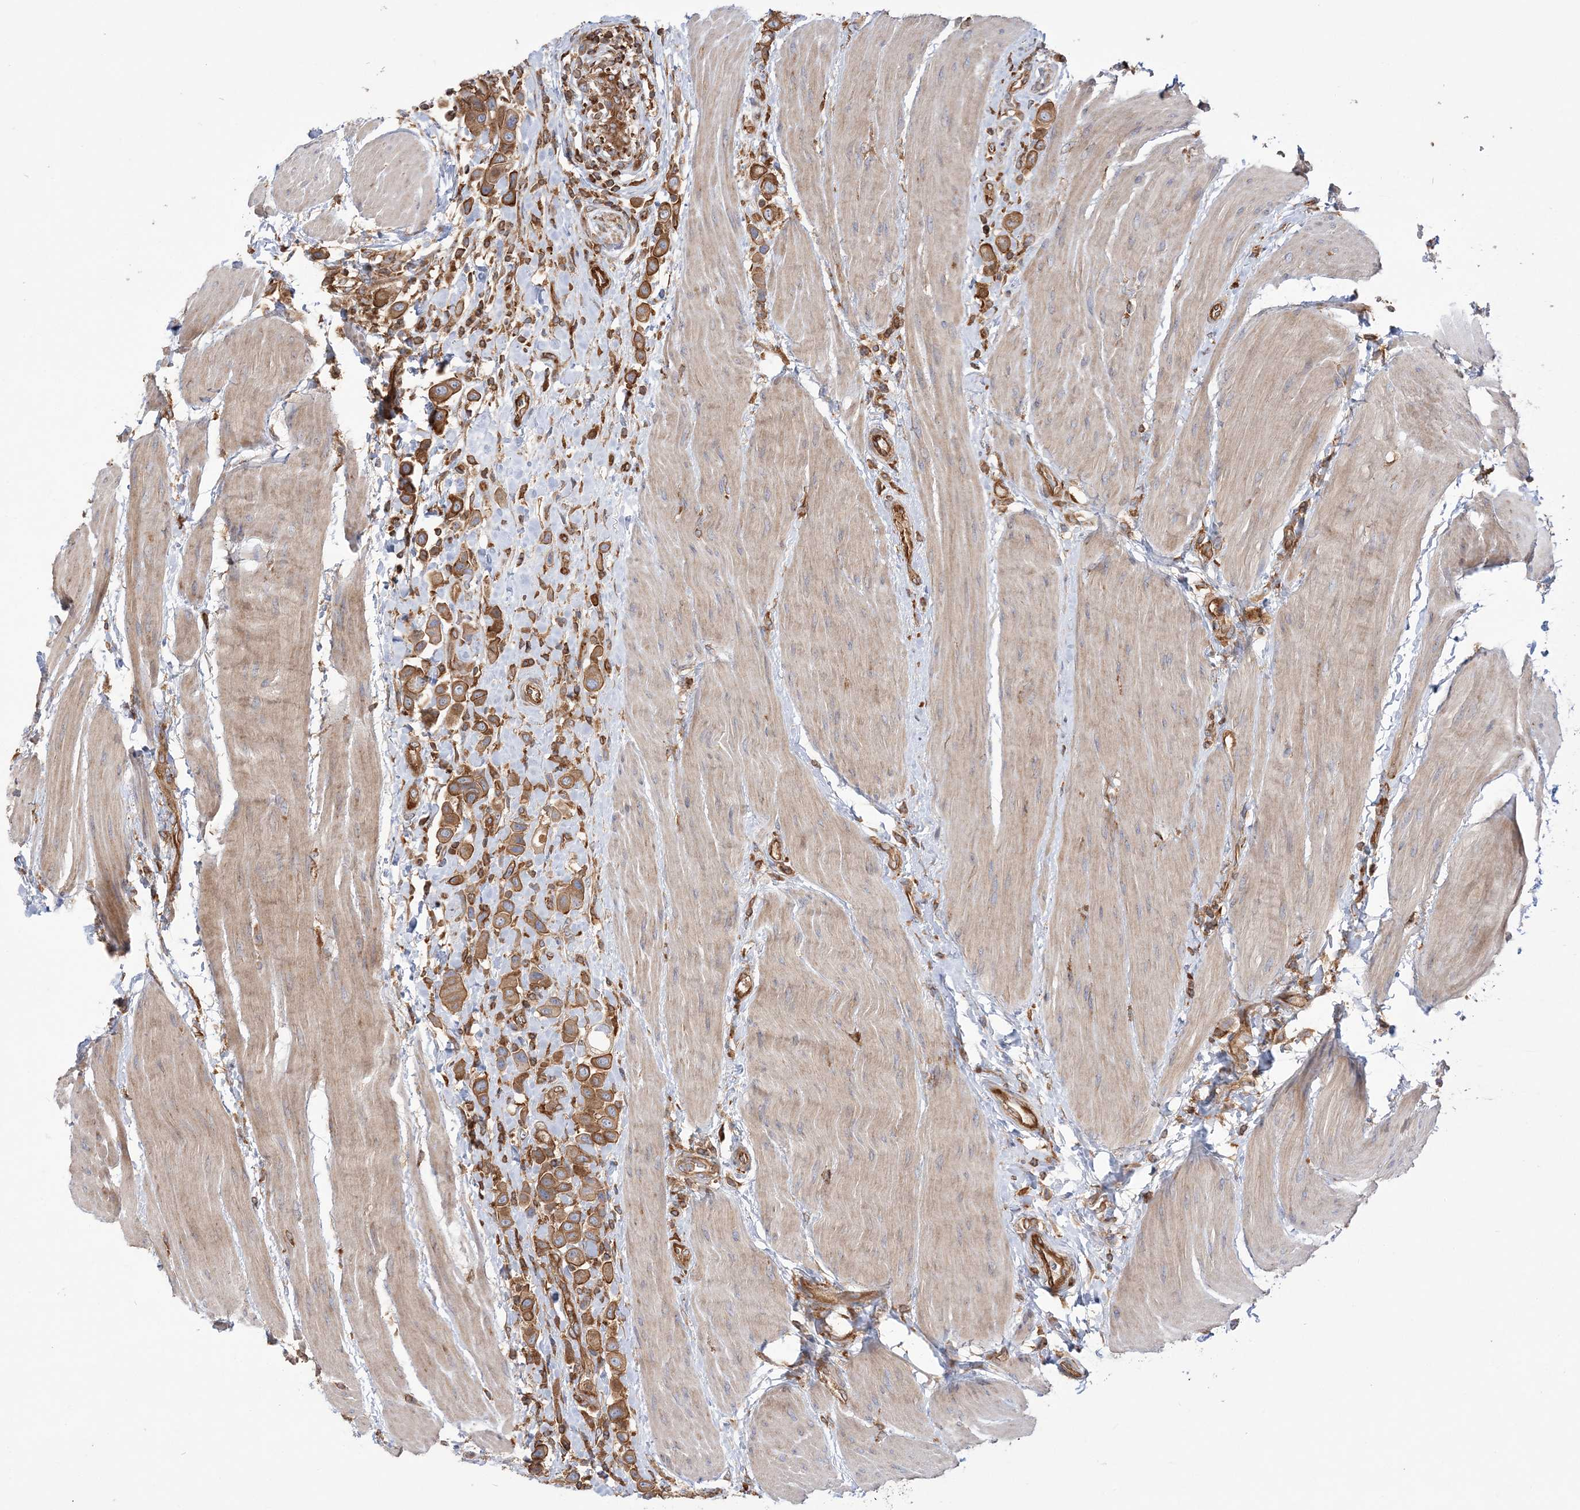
{"staining": {"intensity": "moderate", "quantity": ">75%", "location": "cytoplasmic/membranous"}, "tissue": "urothelial cancer", "cell_type": "Tumor cells", "image_type": "cancer", "snomed": [{"axis": "morphology", "description": "Urothelial carcinoma, High grade"}, {"axis": "topography", "description": "Urinary bladder"}], "caption": "High-power microscopy captured an immunohistochemistry (IHC) photomicrograph of urothelial carcinoma (high-grade), revealing moderate cytoplasmic/membranous positivity in approximately >75% of tumor cells.", "gene": "TBC1D5", "patient": {"sex": "male", "age": 50}}